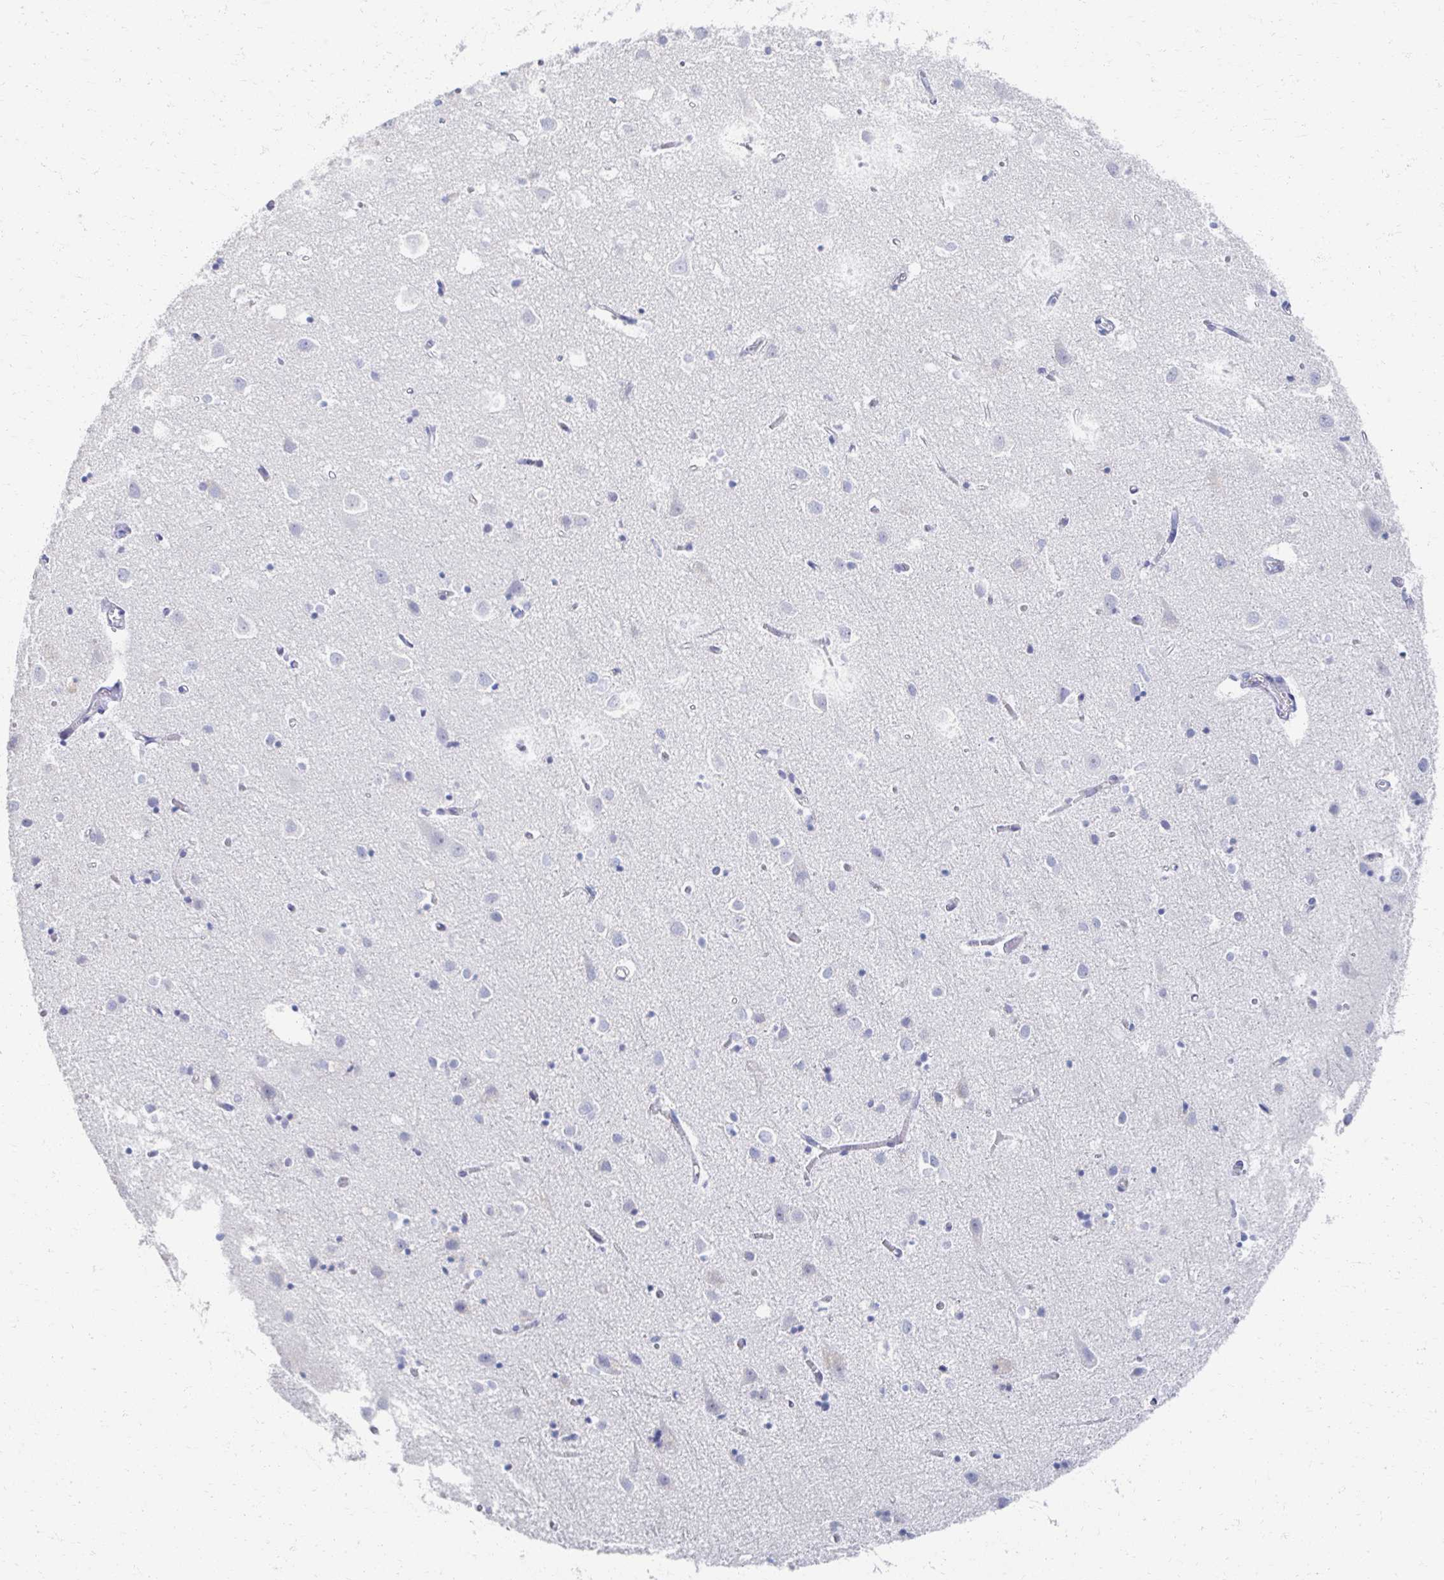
{"staining": {"intensity": "negative", "quantity": "none", "location": "none"}, "tissue": "cerebral cortex", "cell_type": "Endothelial cells", "image_type": "normal", "snomed": [{"axis": "morphology", "description": "Normal tissue, NOS"}, {"axis": "topography", "description": "Cerebral cortex"}], "caption": "Unremarkable cerebral cortex was stained to show a protein in brown. There is no significant positivity in endothelial cells.", "gene": "PRR20A", "patient": {"sex": "male", "age": 70}}